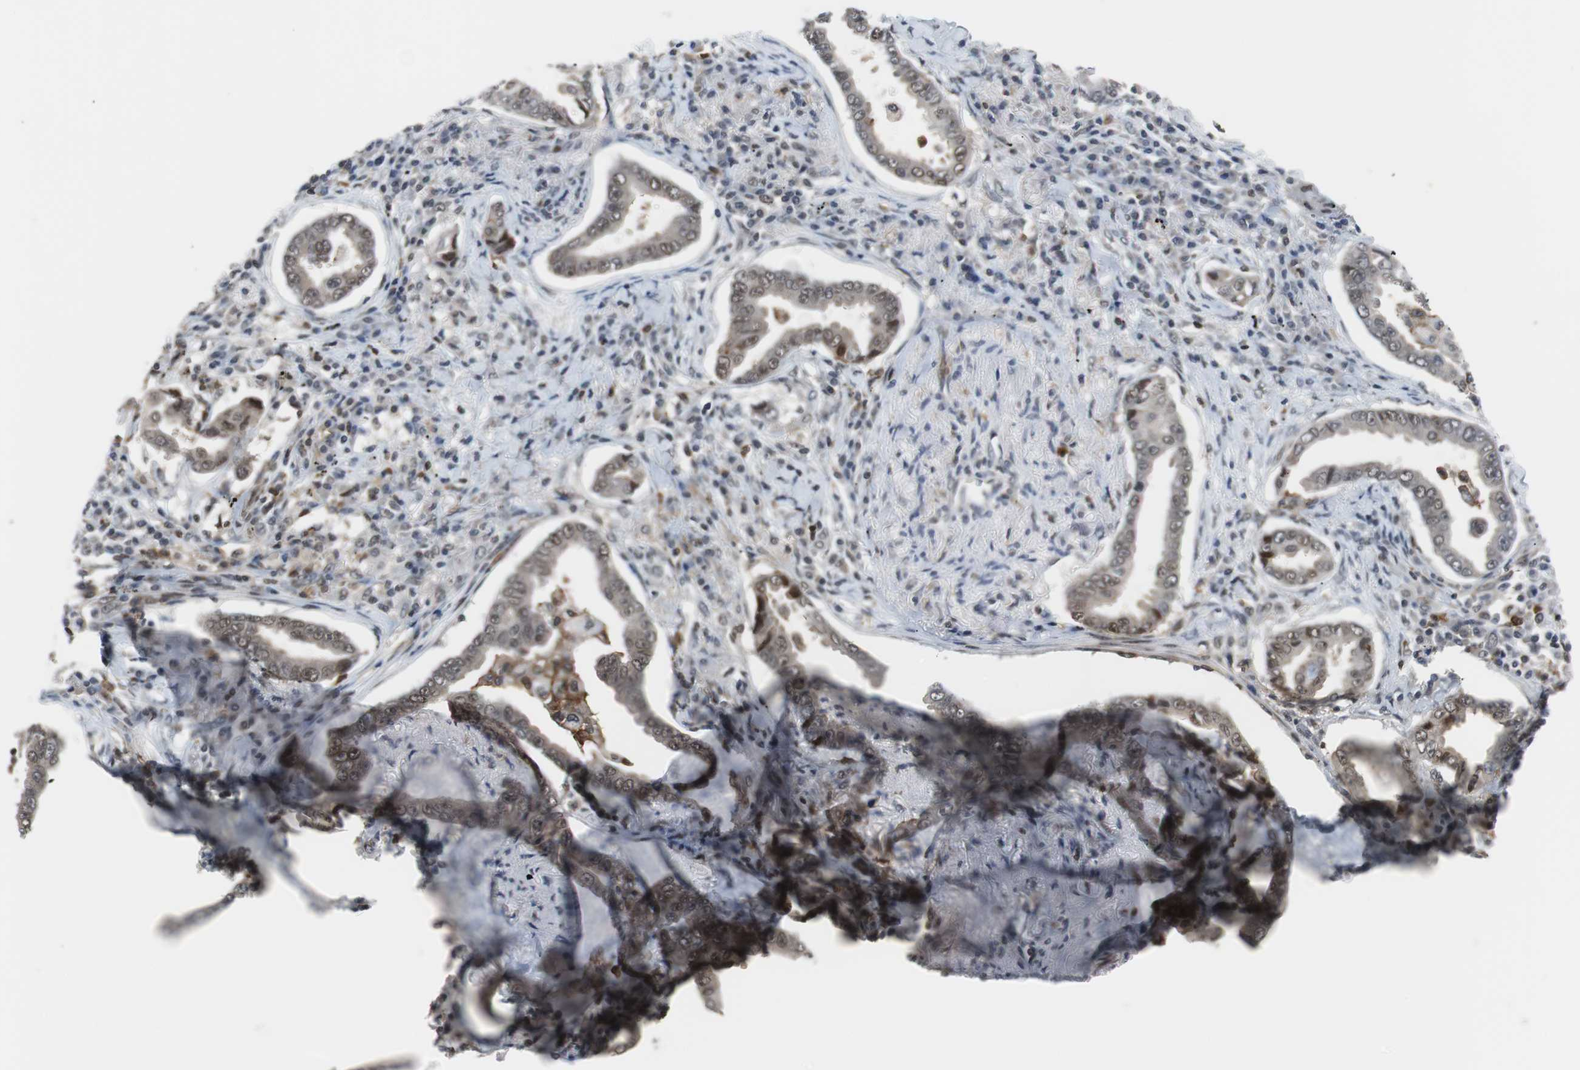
{"staining": {"intensity": "weak", "quantity": "25%-75%", "location": "cytoplasmic/membranous,nuclear"}, "tissue": "lung cancer", "cell_type": "Tumor cells", "image_type": "cancer", "snomed": [{"axis": "morphology", "description": "Normal tissue, NOS"}, {"axis": "morphology", "description": "Inflammation, NOS"}, {"axis": "morphology", "description": "Adenocarcinoma, NOS"}, {"axis": "topography", "description": "Lung"}], "caption": "An image of human lung cancer stained for a protein displays weak cytoplasmic/membranous and nuclear brown staining in tumor cells. (DAB (3,3'-diaminobenzidine) = brown stain, brightfield microscopy at high magnification).", "gene": "SIRT1", "patient": {"sex": "female", "age": 64}}